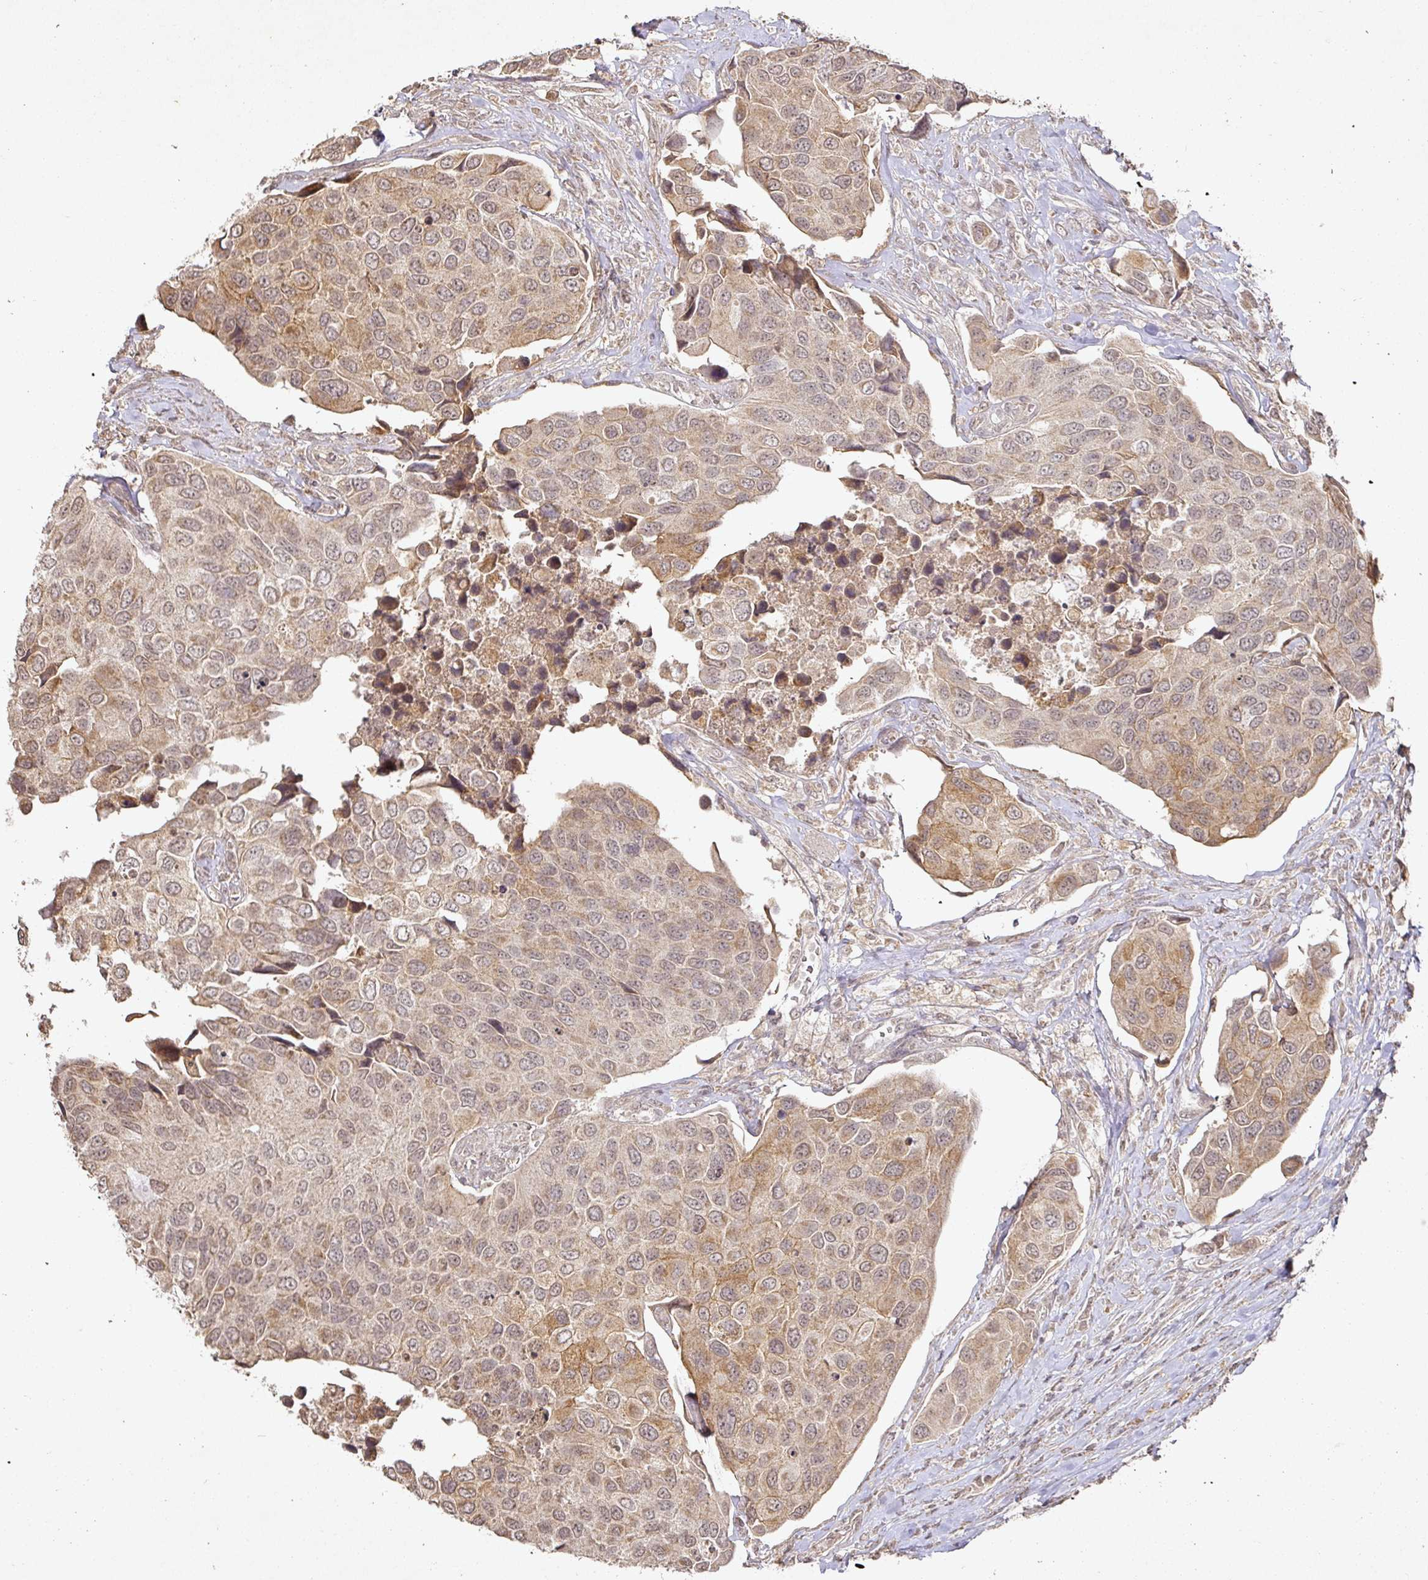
{"staining": {"intensity": "weak", "quantity": ">75%", "location": "cytoplasmic/membranous"}, "tissue": "urothelial cancer", "cell_type": "Tumor cells", "image_type": "cancer", "snomed": [{"axis": "morphology", "description": "Urothelial carcinoma, High grade"}, {"axis": "topography", "description": "Urinary bladder"}], "caption": "This photomicrograph demonstrates immunohistochemistry (IHC) staining of urothelial carcinoma (high-grade), with low weak cytoplasmic/membranous staining in approximately >75% of tumor cells.", "gene": "CAPN5", "patient": {"sex": "male", "age": 74}}